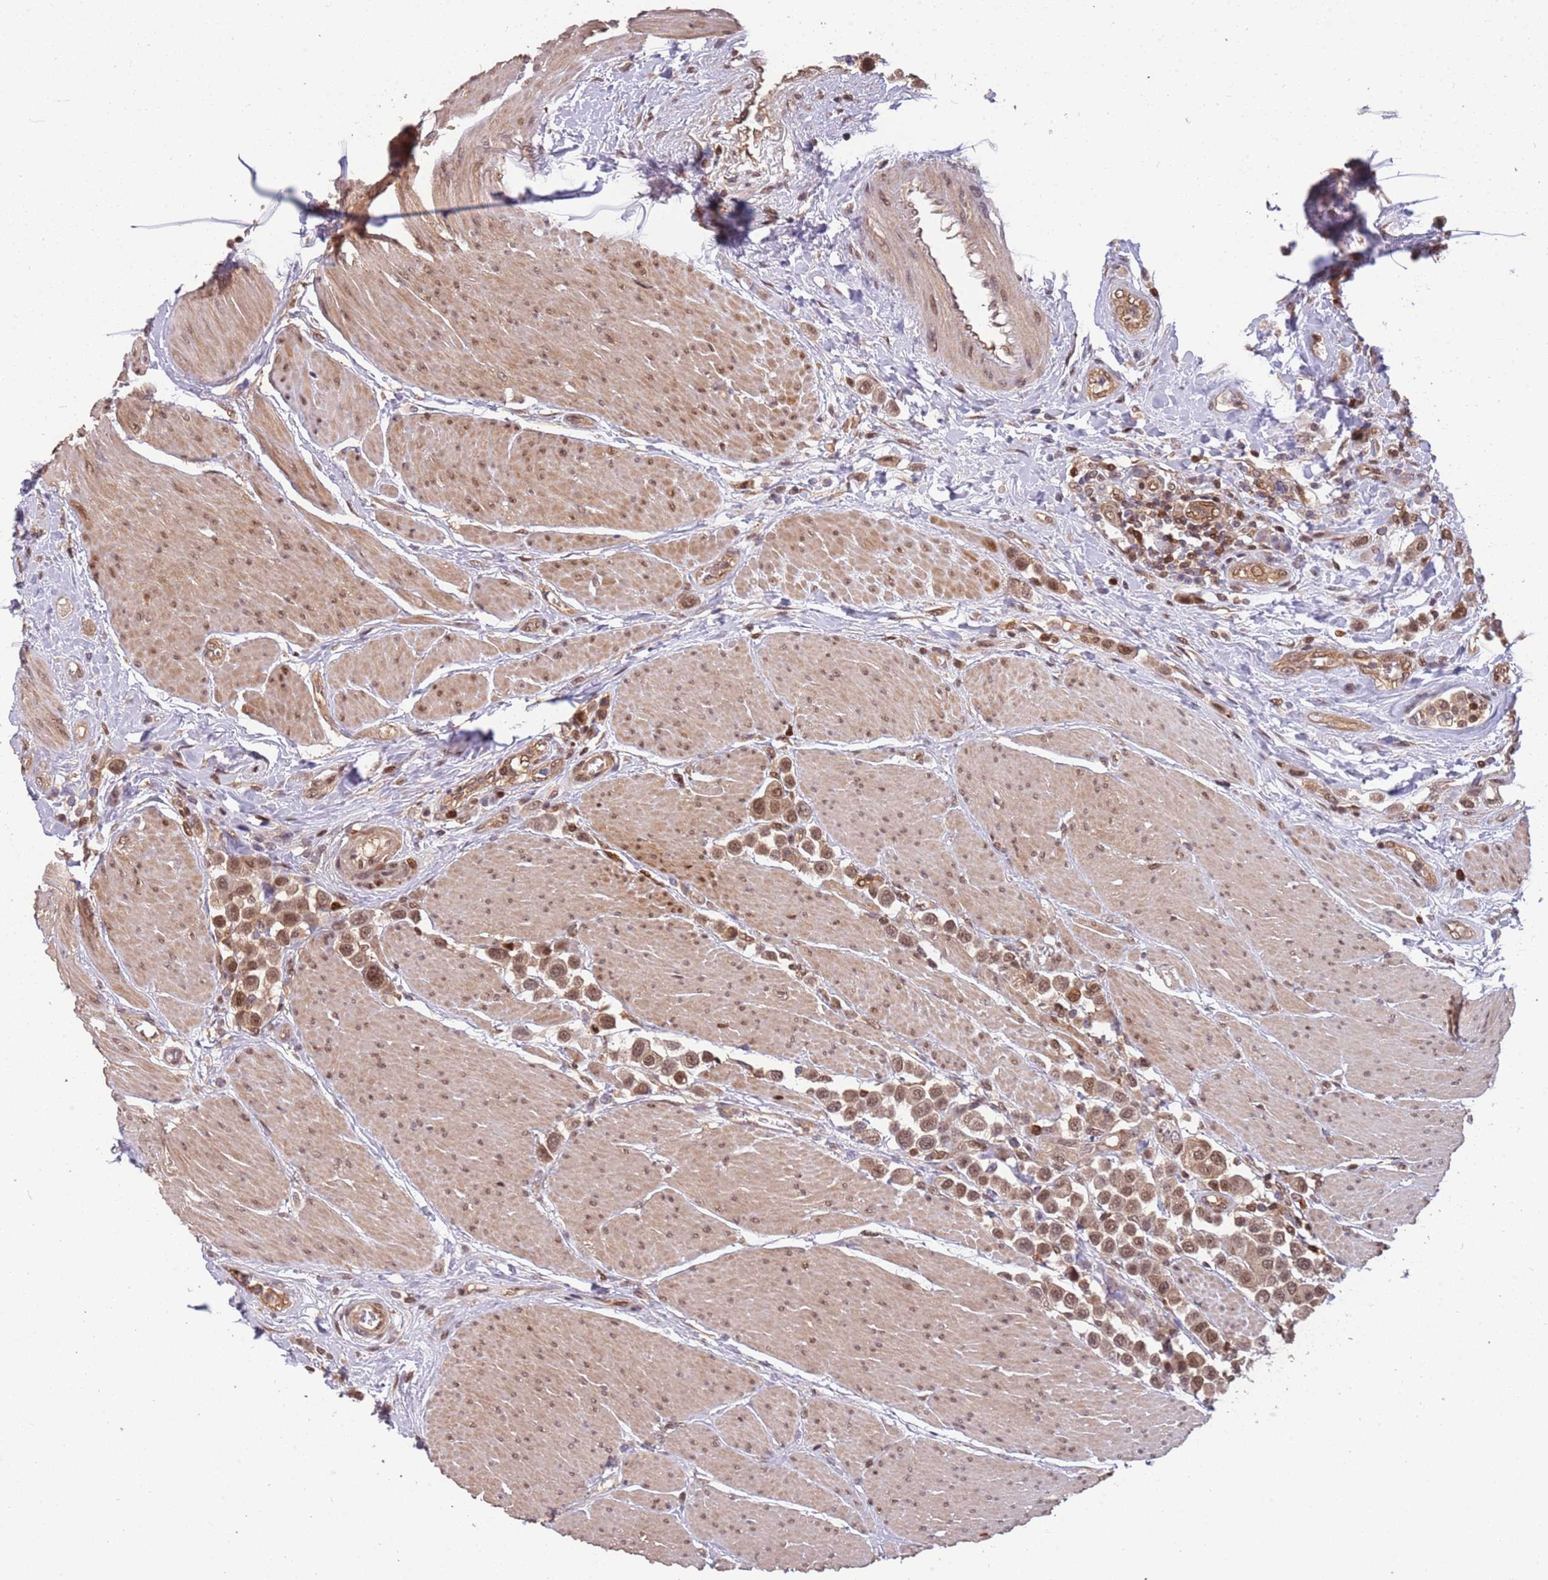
{"staining": {"intensity": "moderate", "quantity": ">75%", "location": "nuclear"}, "tissue": "urothelial cancer", "cell_type": "Tumor cells", "image_type": "cancer", "snomed": [{"axis": "morphology", "description": "Urothelial carcinoma, High grade"}, {"axis": "topography", "description": "Urinary bladder"}], "caption": "IHC micrograph of urothelial carcinoma (high-grade) stained for a protein (brown), which exhibits medium levels of moderate nuclear positivity in approximately >75% of tumor cells.", "gene": "GBP2", "patient": {"sex": "male", "age": 50}}